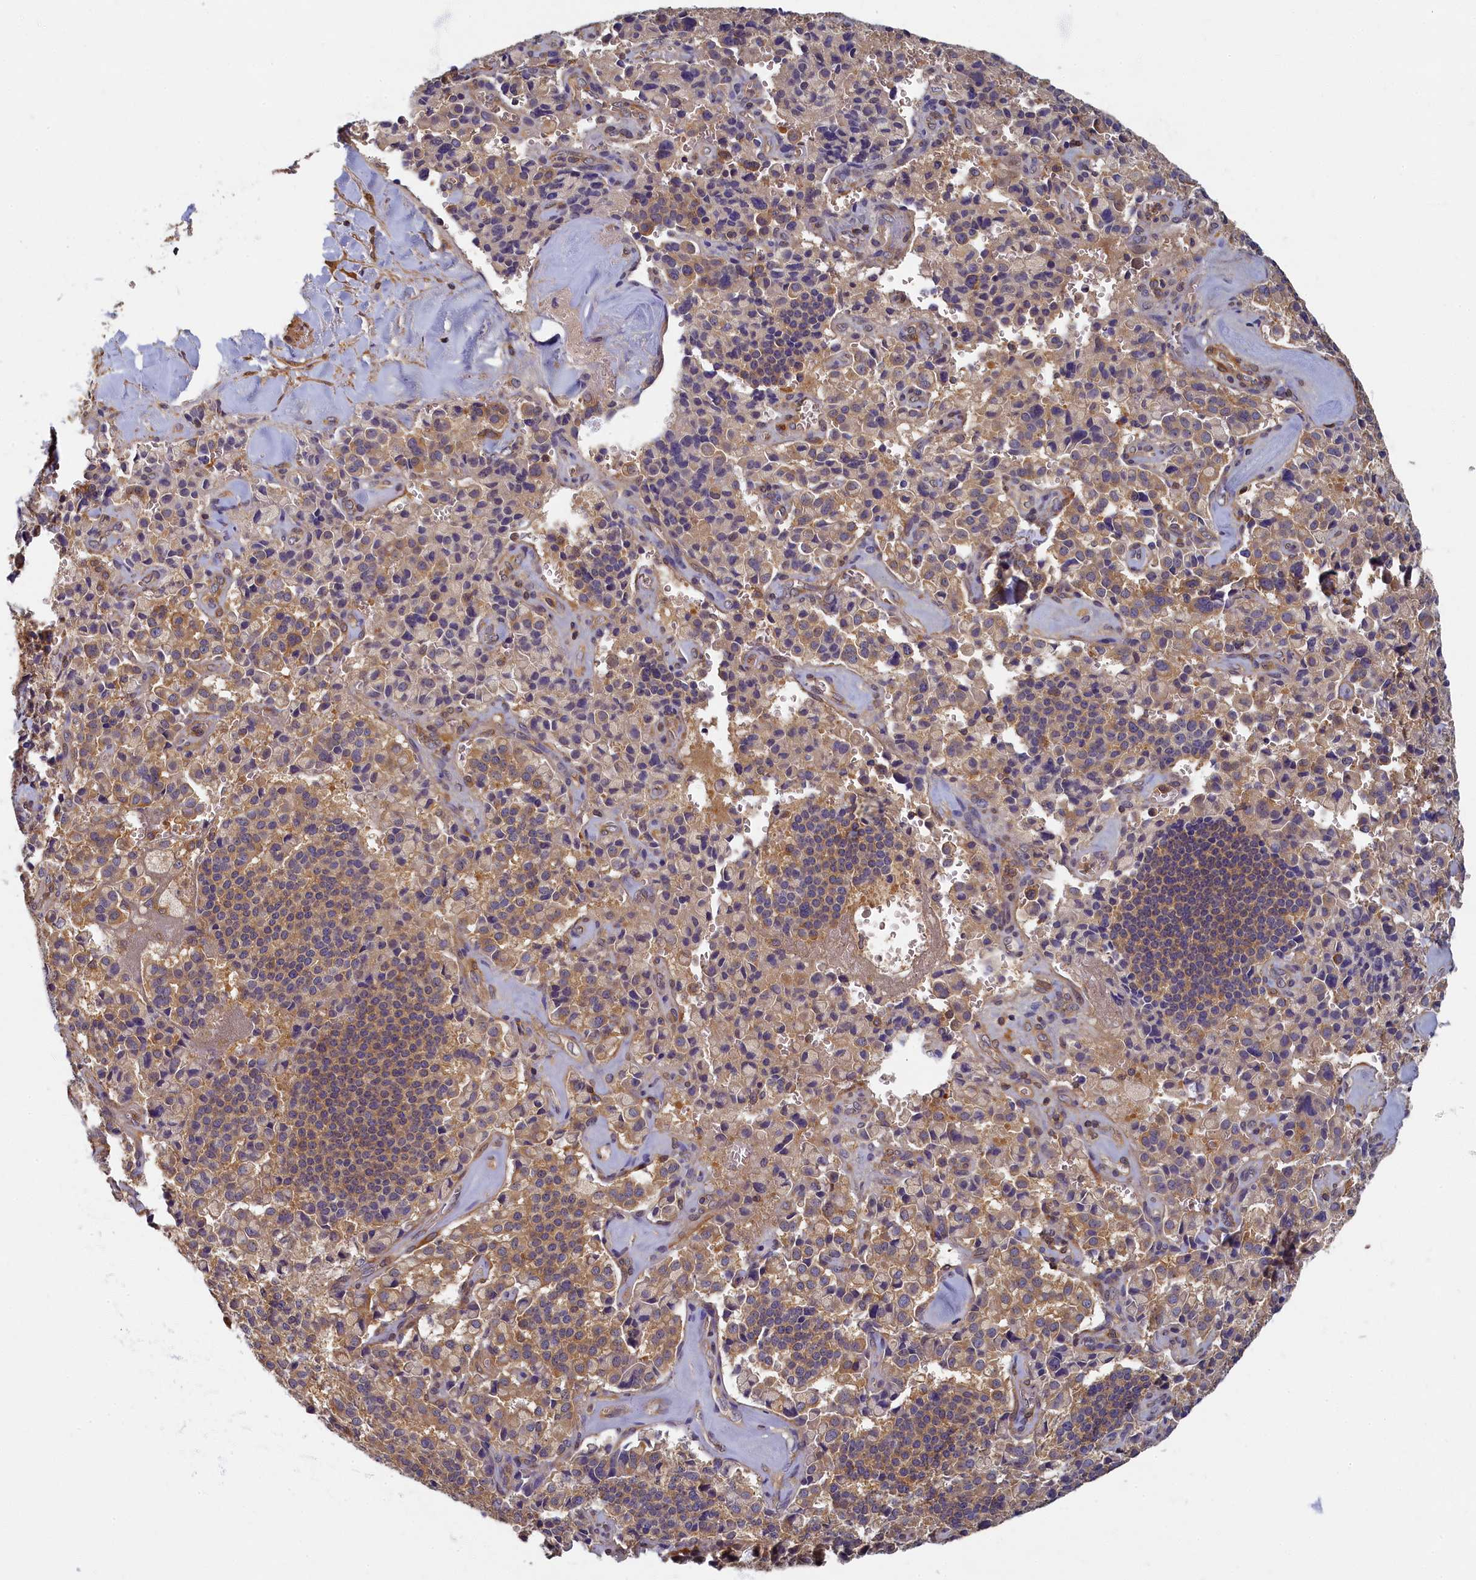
{"staining": {"intensity": "moderate", "quantity": "25%-75%", "location": "cytoplasmic/membranous"}, "tissue": "pancreatic cancer", "cell_type": "Tumor cells", "image_type": "cancer", "snomed": [{"axis": "morphology", "description": "Adenocarcinoma, NOS"}, {"axis": "topography", "description": "Pancreas"}], "caption": "A medium amount of moderate cytoplasmic/membranous positivity is identified in approximately 25%-75% of tumor cells in pancreatic cancer (adenocarcinoma) tissue.", "gene": "TBCB", "patient": {"sex": "male", "age": 65}}